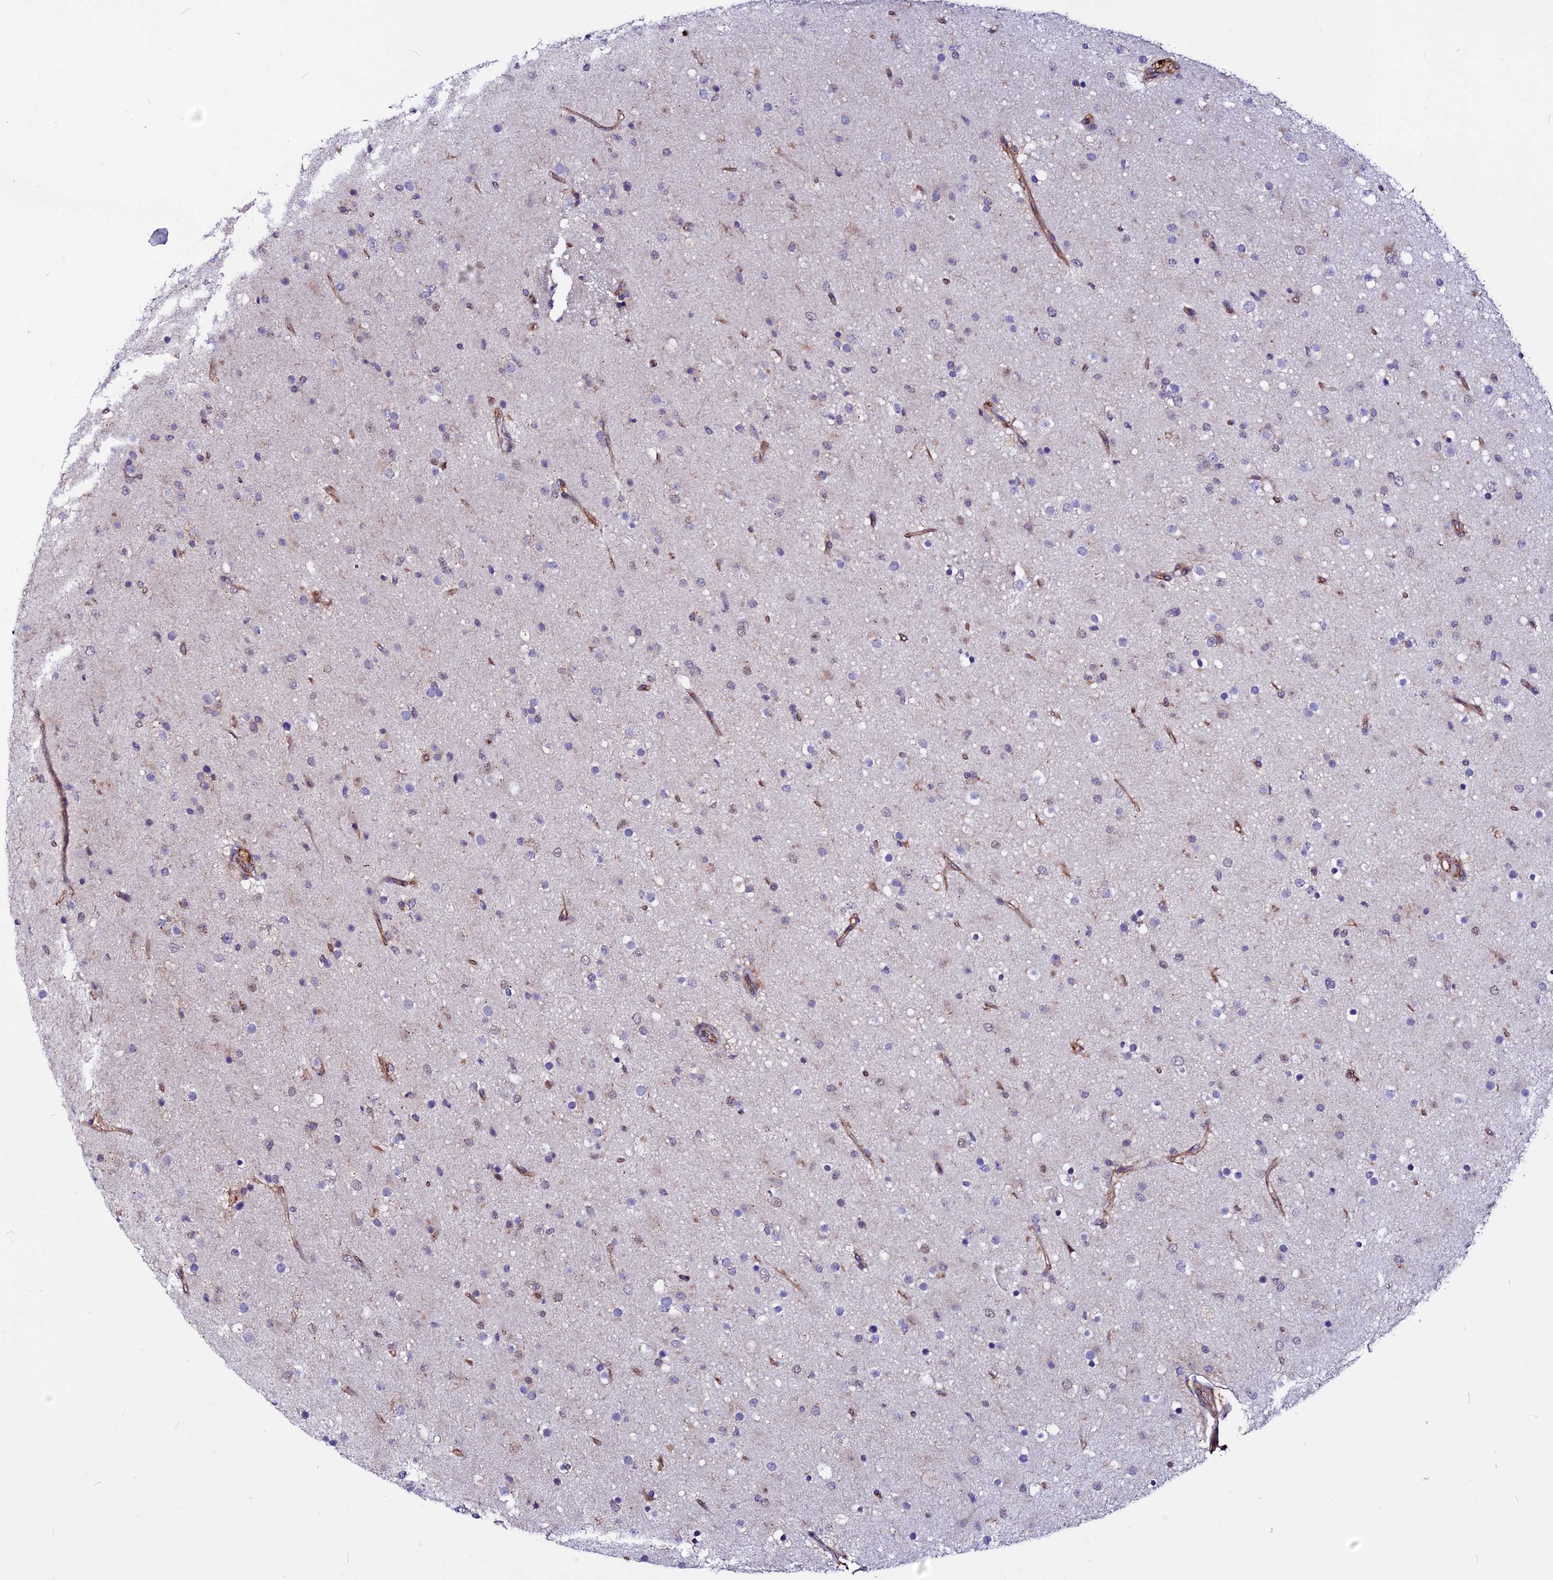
{"staining": {"intensity": "negative", "quantity": "none", "location": "none"}, "tissue": "glioma", "cell_type": "Tumor cells", "image_type": "cancer", "snomed": [{"axis": "morphology", "description": "Glioma, malignant, Low grade"}, {"axis": "topography", "description": "Brain"}], "caption": "Human glioma stained for a protein using immunohistochemistry (IHC) demonstrates no positivity in tumor cells.", "gene": "USP17L15", "patient": {"sex": "male", "age": 65}}